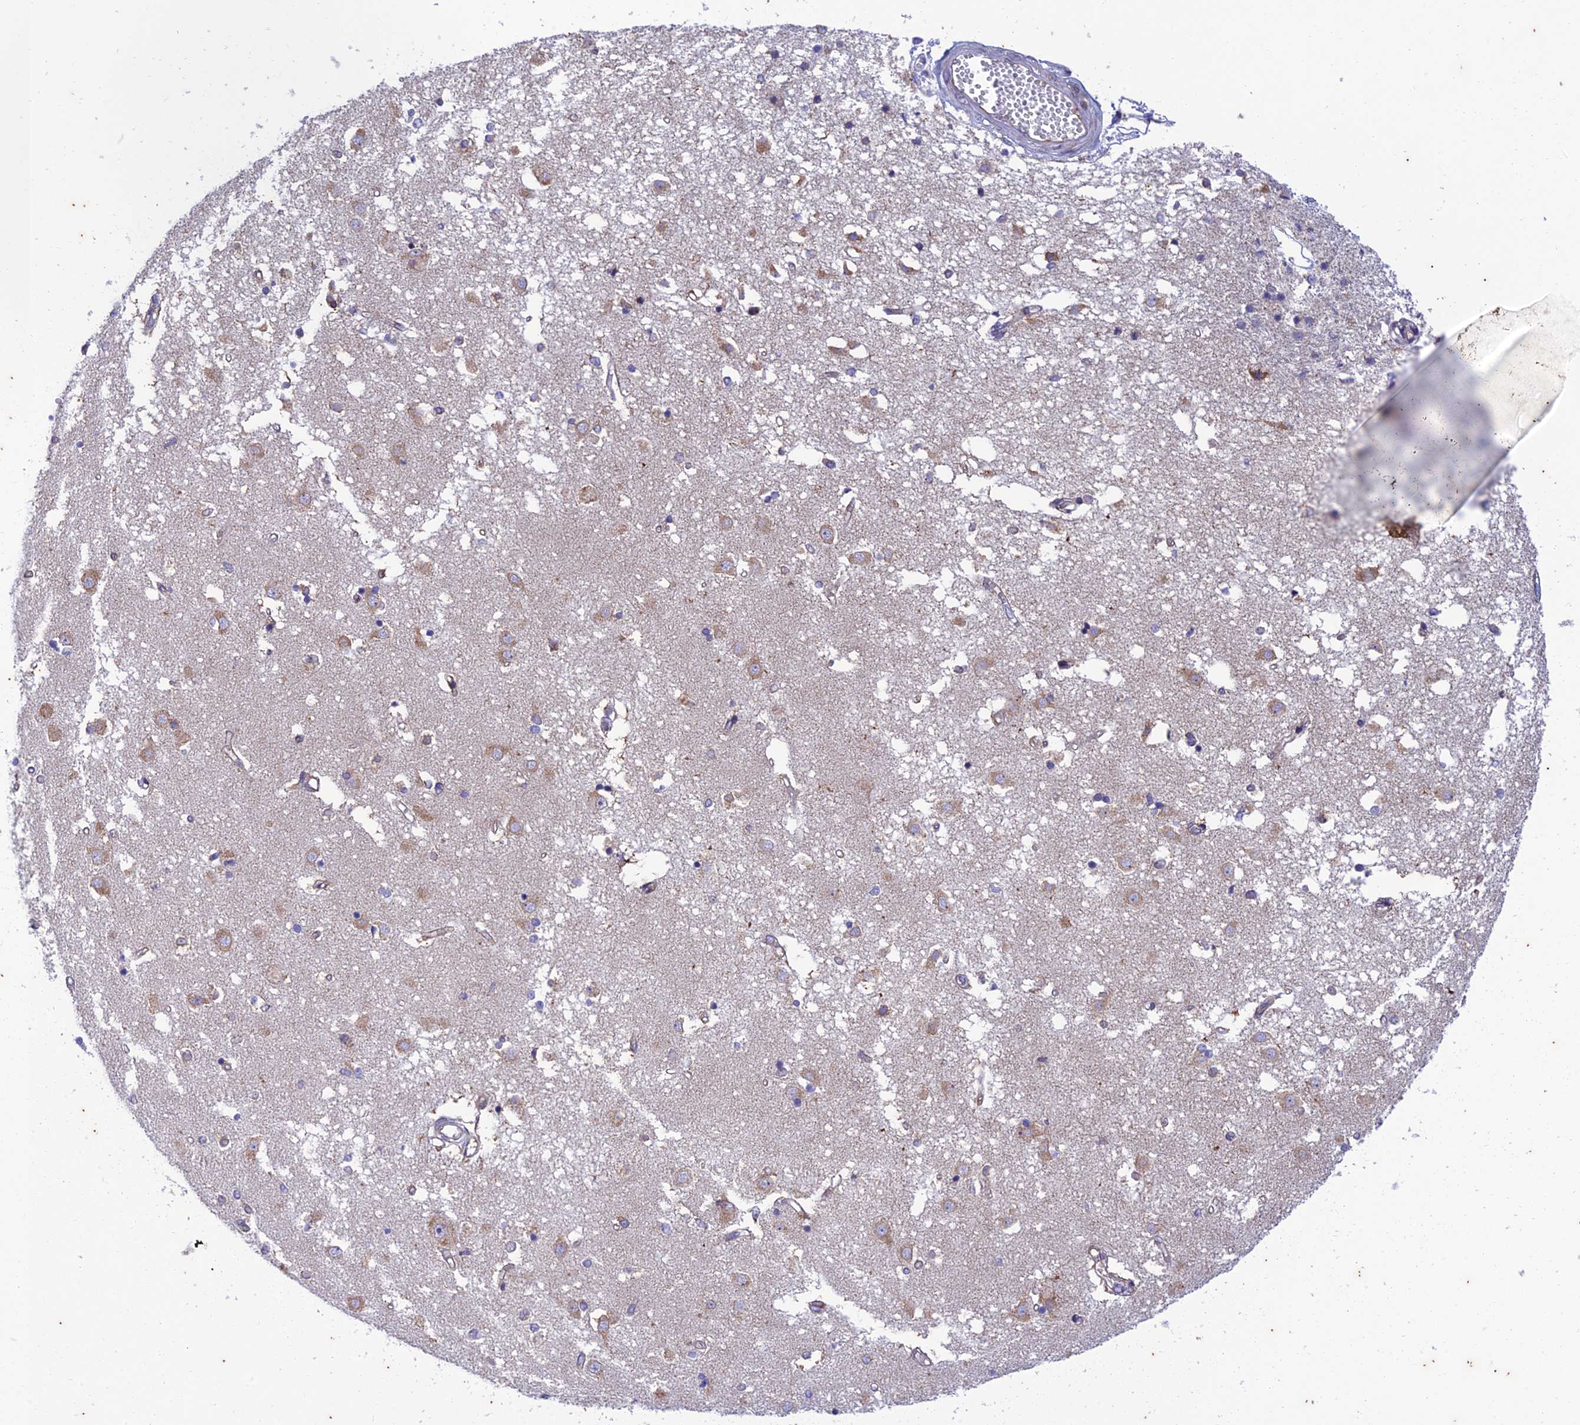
{"staining": {"intensity": "weak", "quantity": "<25%", "location": "cytoplasmic/membranous"}, "tissue": "caudate", "cell_type": "Glial cells", "image_type": "normal", "snomed": [{"axis": "morphology", "description": "Normal tissue, NOS"}, {"axis": "topography", "description": "Lateral ventricle wall"}], "caption": "Immunohistochemistry (IHC) of normal caudate demonstrates no positivity in glial cells. (DAB (3,3'-diaminobenzidine) immunohistochemistry visualized using brightfield microscopy, high magnification).", "gene": "PIMREG", "patient": {"sex": "male", "age": 45}}